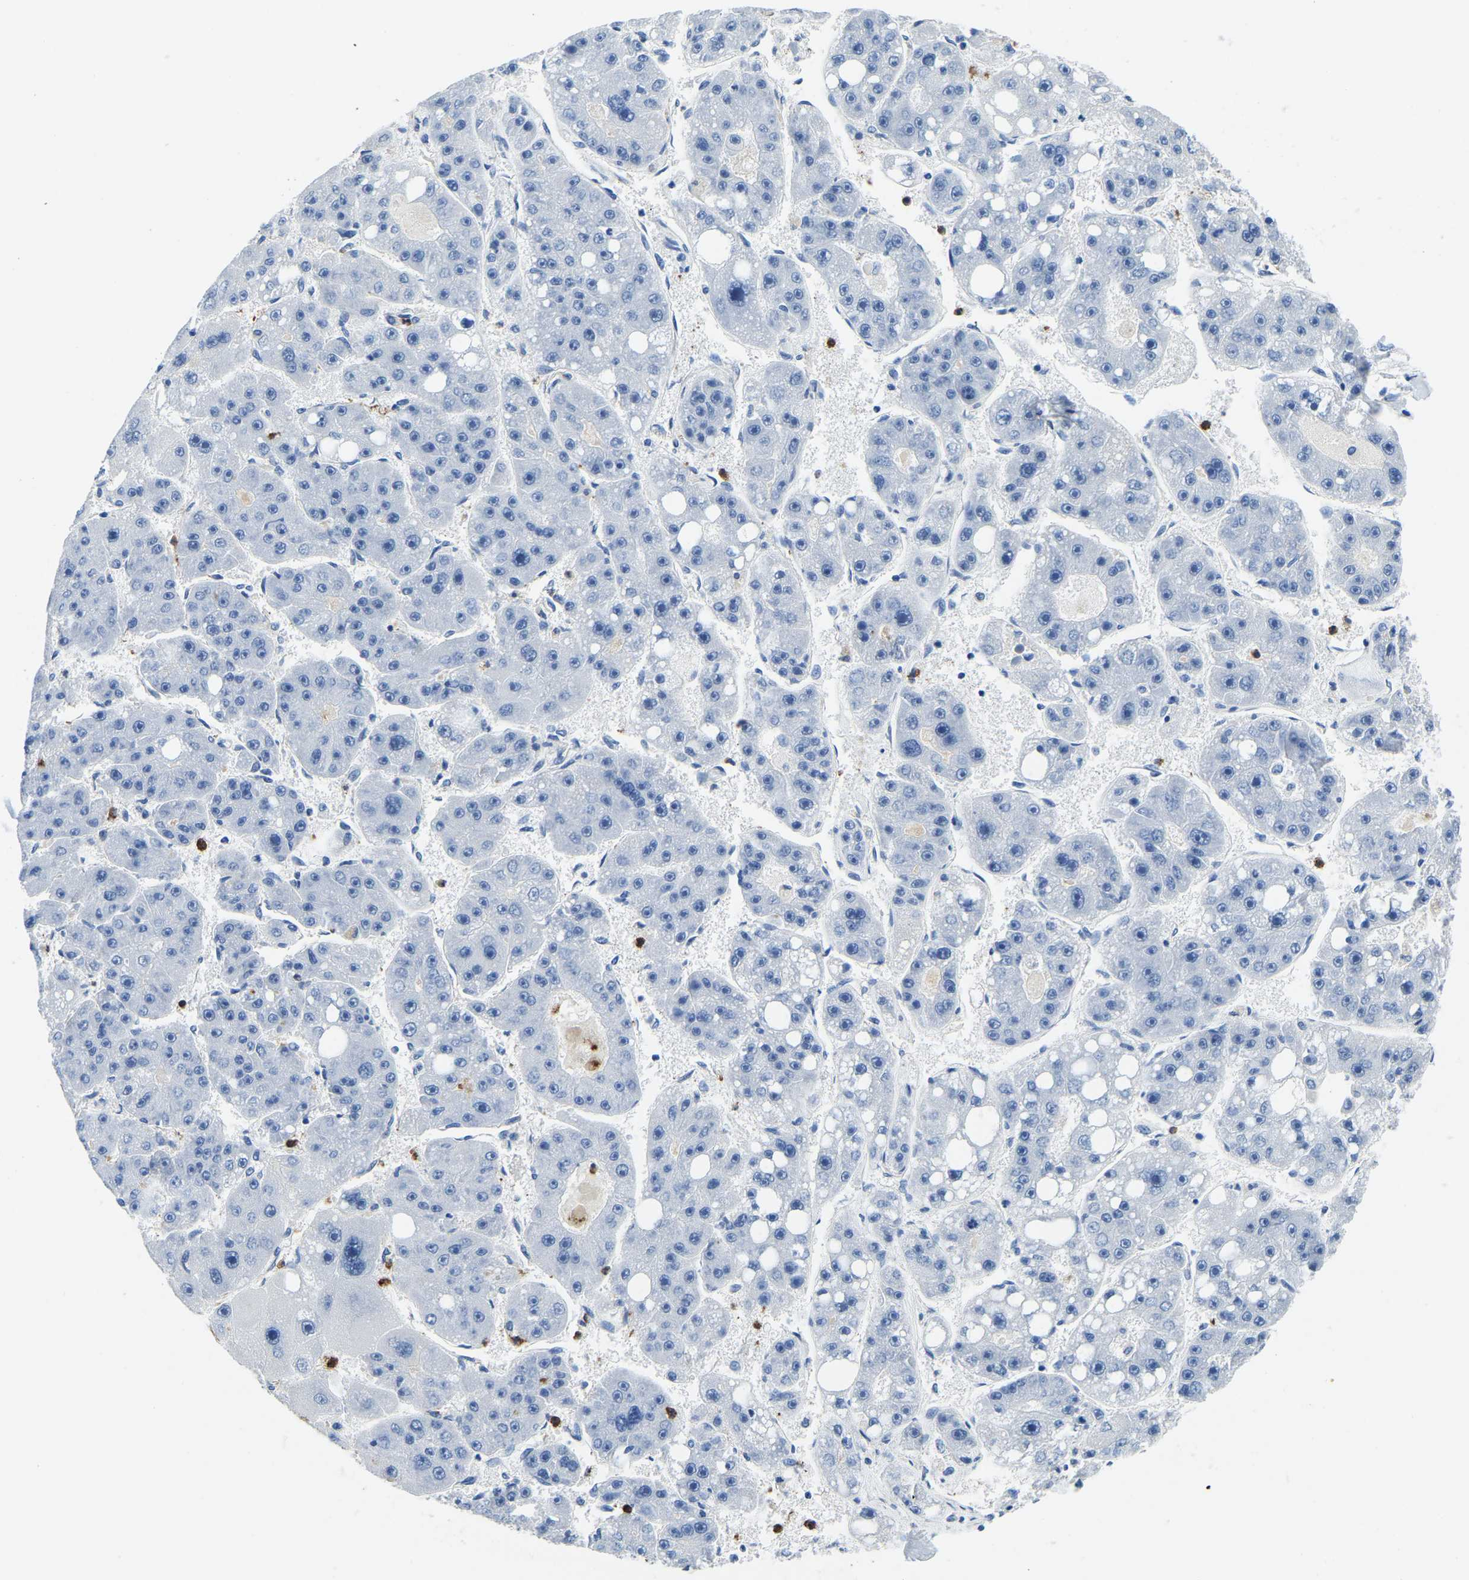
{"staining": {"intensity": "negative", "quantity": "none", "location": "none"}, "tissue": "liver cancer", "cell_type": "Tumor cells", "image_type": "cancer", "snomed": [{"axis": "morphology", "description": "Carcinoma, Hepatocellular, NOS"}, {"axis": "topography", "description": "Liver"}], "caption": "High magnification brightfield microscopy of hepatocellular carcinoma (liver) stained with DAB (brown) and counterstained with hematoxylin (blue): tumor cells show no significant positivity.", "gene": "MS4A3", "patient": {"sex": "female", "age": 61}}